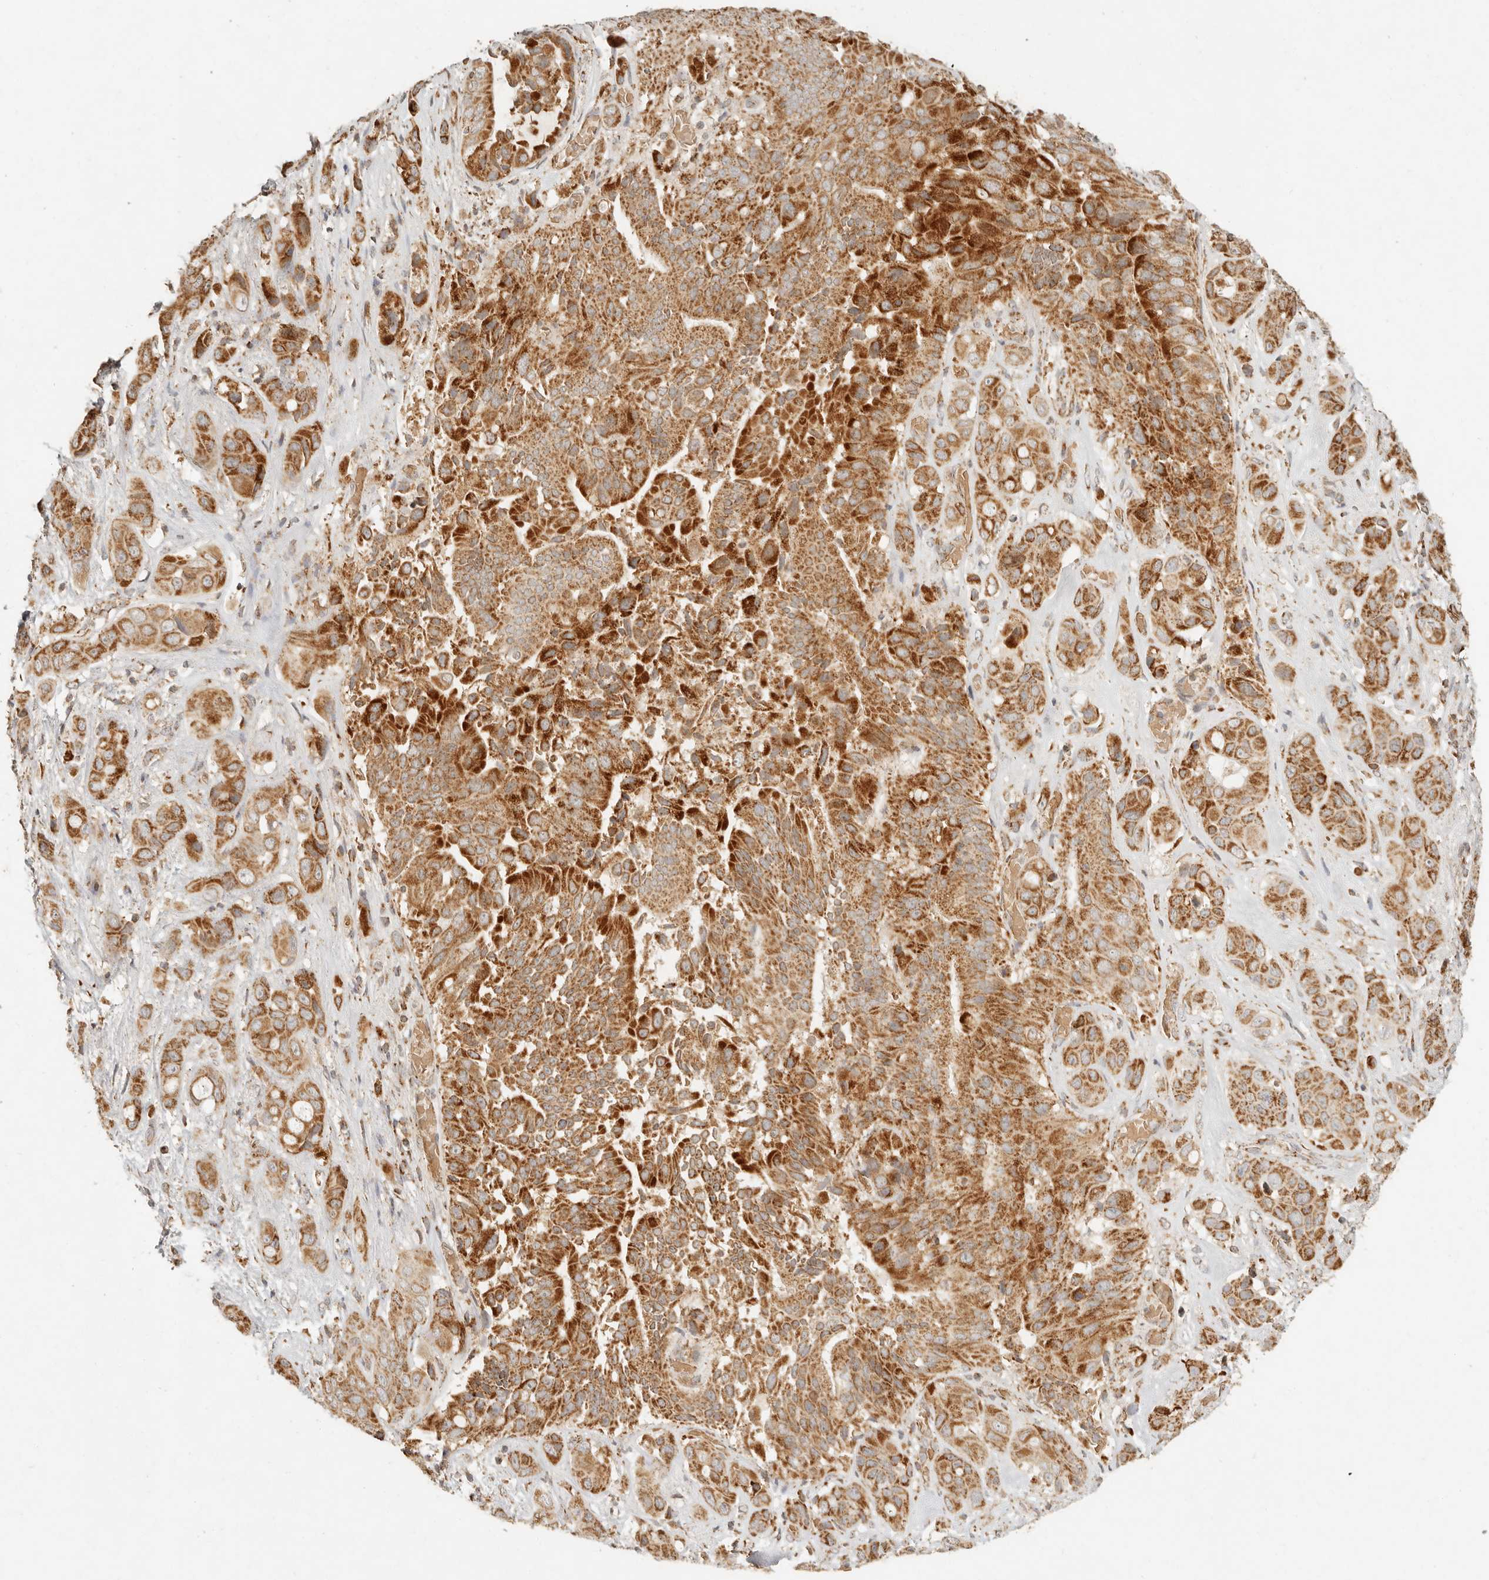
{"staining": {"intensity": "moderate", "quantity": ">75%", "location": "cytoplasmic/membranous"}, "tissue": "liver cancer", "cell_type": "Tumor cells", "image_type": "cancer", "snomed": [{"axis": "morphology", "description": "Cholangiocarcinoma"}, {"axis": "topography", "description": "Liver"}], "caption": "Brown immunohistochemical staining in liver cholangiocarcinoma shows moderate cytoplasmic/membranous expression in approximately >75% of tumor cells. Nuclei are stained in blue.", "gene": "MRPL55", "patient": {"sex": "female", "age": 52}}